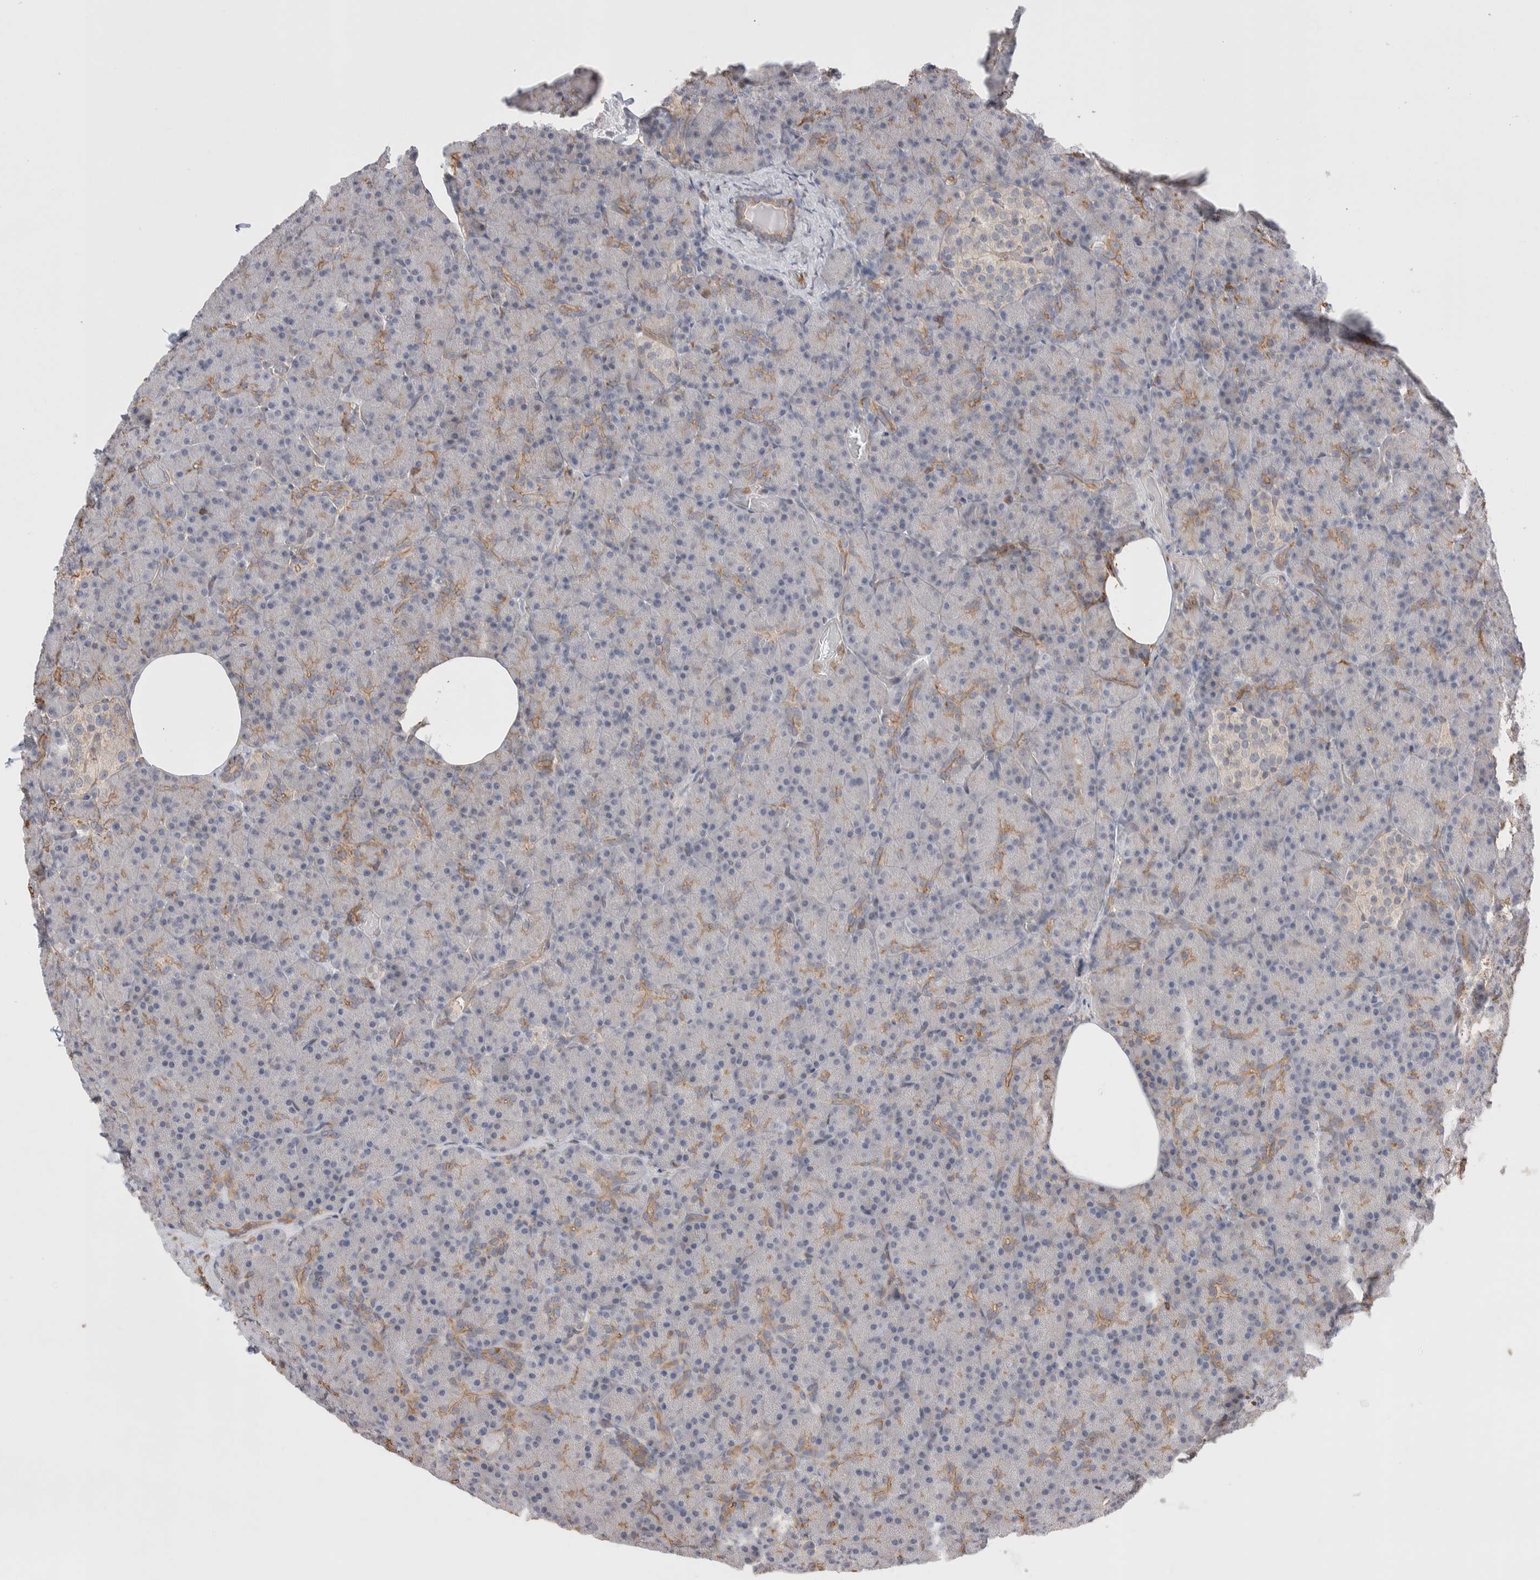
{"staining": {"intensity": "weak", "quantity": "<25%", "location": "cytoplasmic/membranous"}, "tissue": "pancreas", "cell_type": "Exocrine glandular cells", "image_type": "normal", "snomed": [{"axis": "morphology", "description": "Normal tissue, NOS"}, {"axis": "topography", "description": "Pancreas"}], "caption": "This is an IHC image of normal pancreas. There is no expression in exocrine glandular cells.", "gene": "ZNF704", "patient": {"sex": "female", "age": 43}}